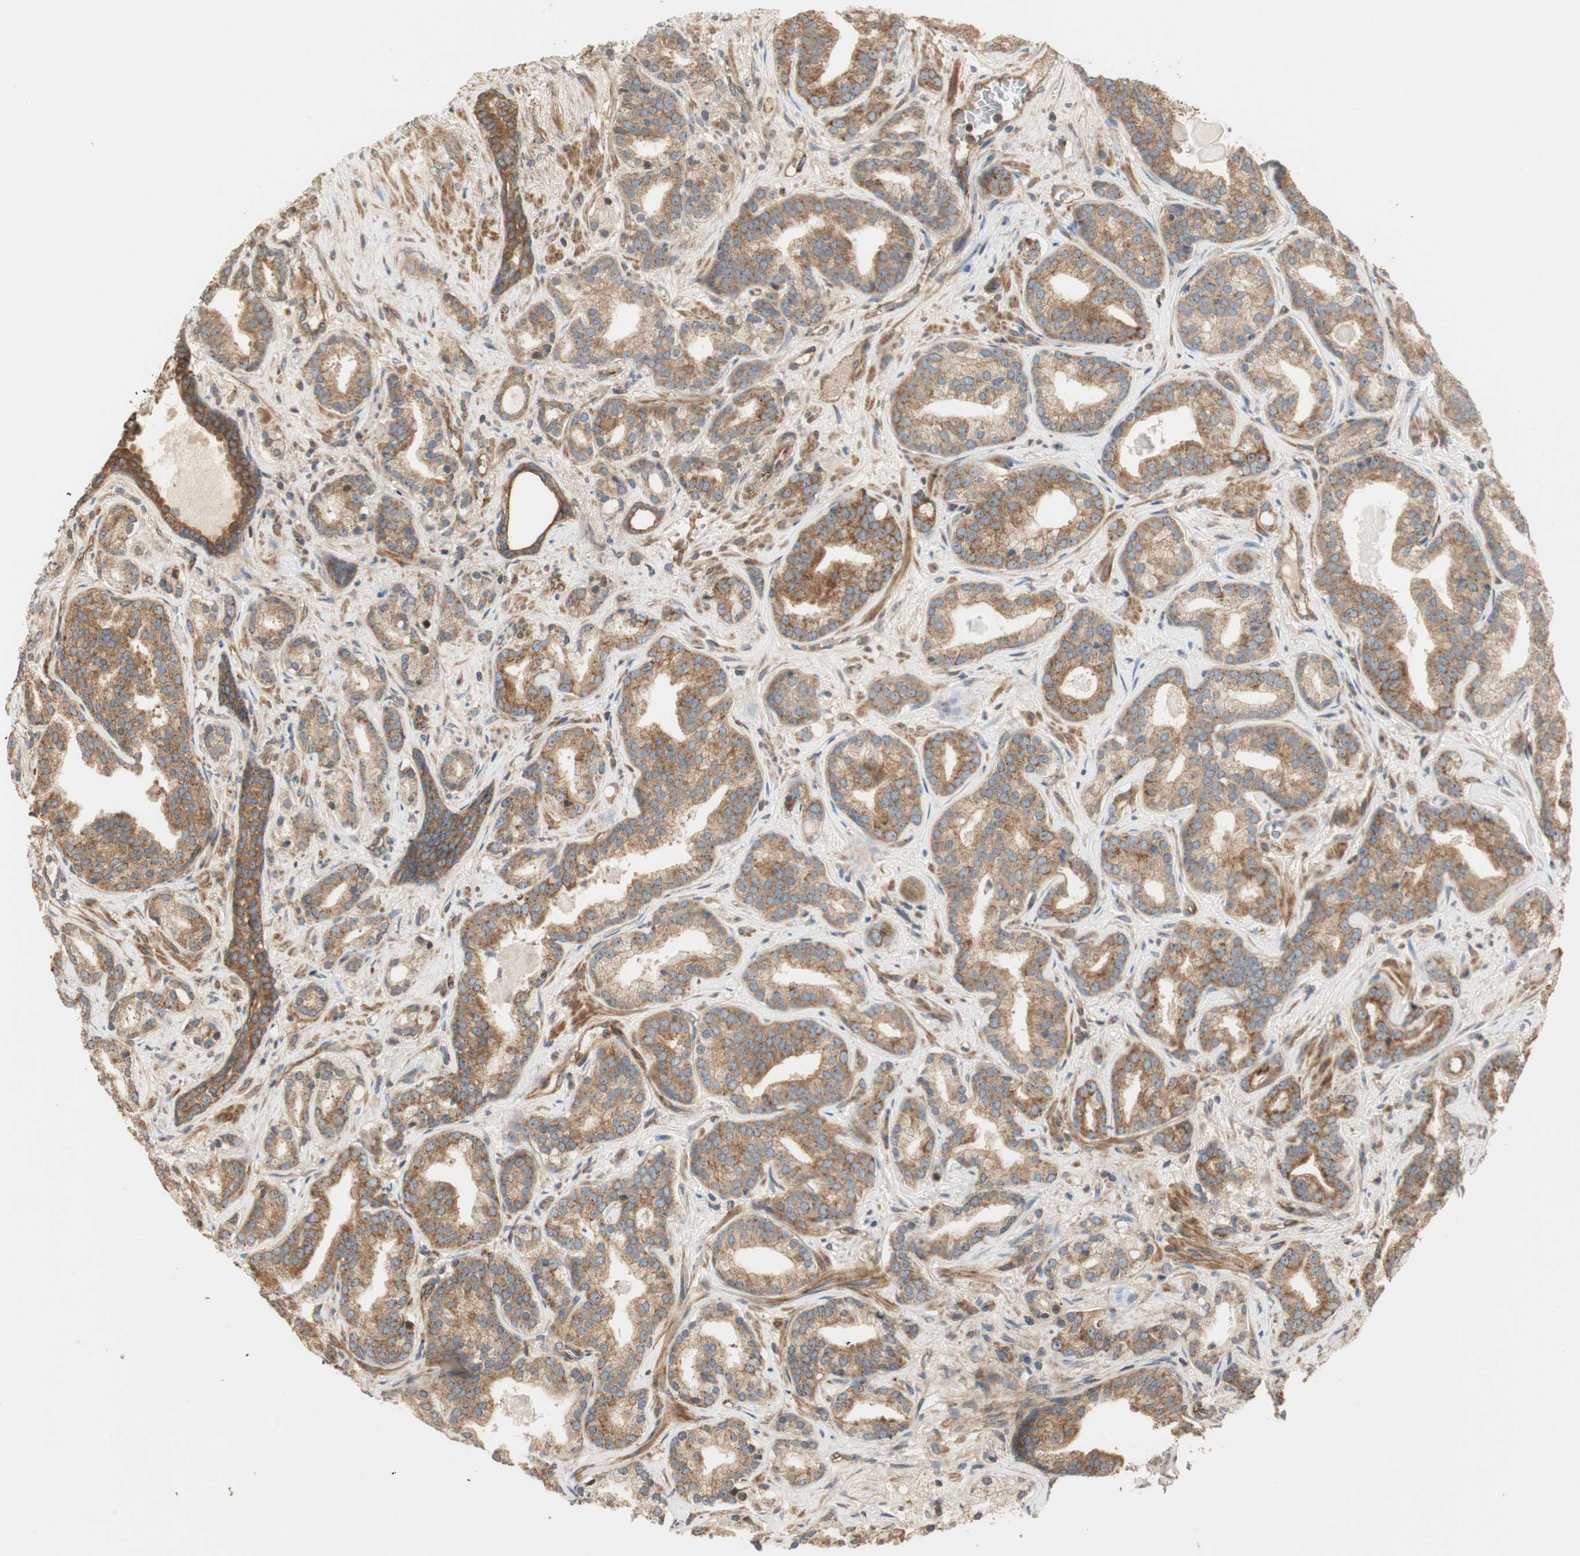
{"staining": {"intensity": "moderate", "quantity": ">75%", "location": "cytoplasmic/membranous"}, "tissue": "prostate cancer", "cell_type": "Tumor cells", "image_type": "cancer", "snomed": [{"axis": "morphology", "description": "Adenocarcinoma, Low grade"}, {"axis": "topography", "description": "Prostate"}], "caption": "Protein expression analysis of prostate low-grade adenocarcinoma exhibits moderate cytoplasmic/membranous expression in approximately >75% of tumor cells. (brown staining indicates protein expression, while blue staining denotes nuclei).", "gene": "CTTNBP2NL", "patient": {"sex": "male", "age": 63}}